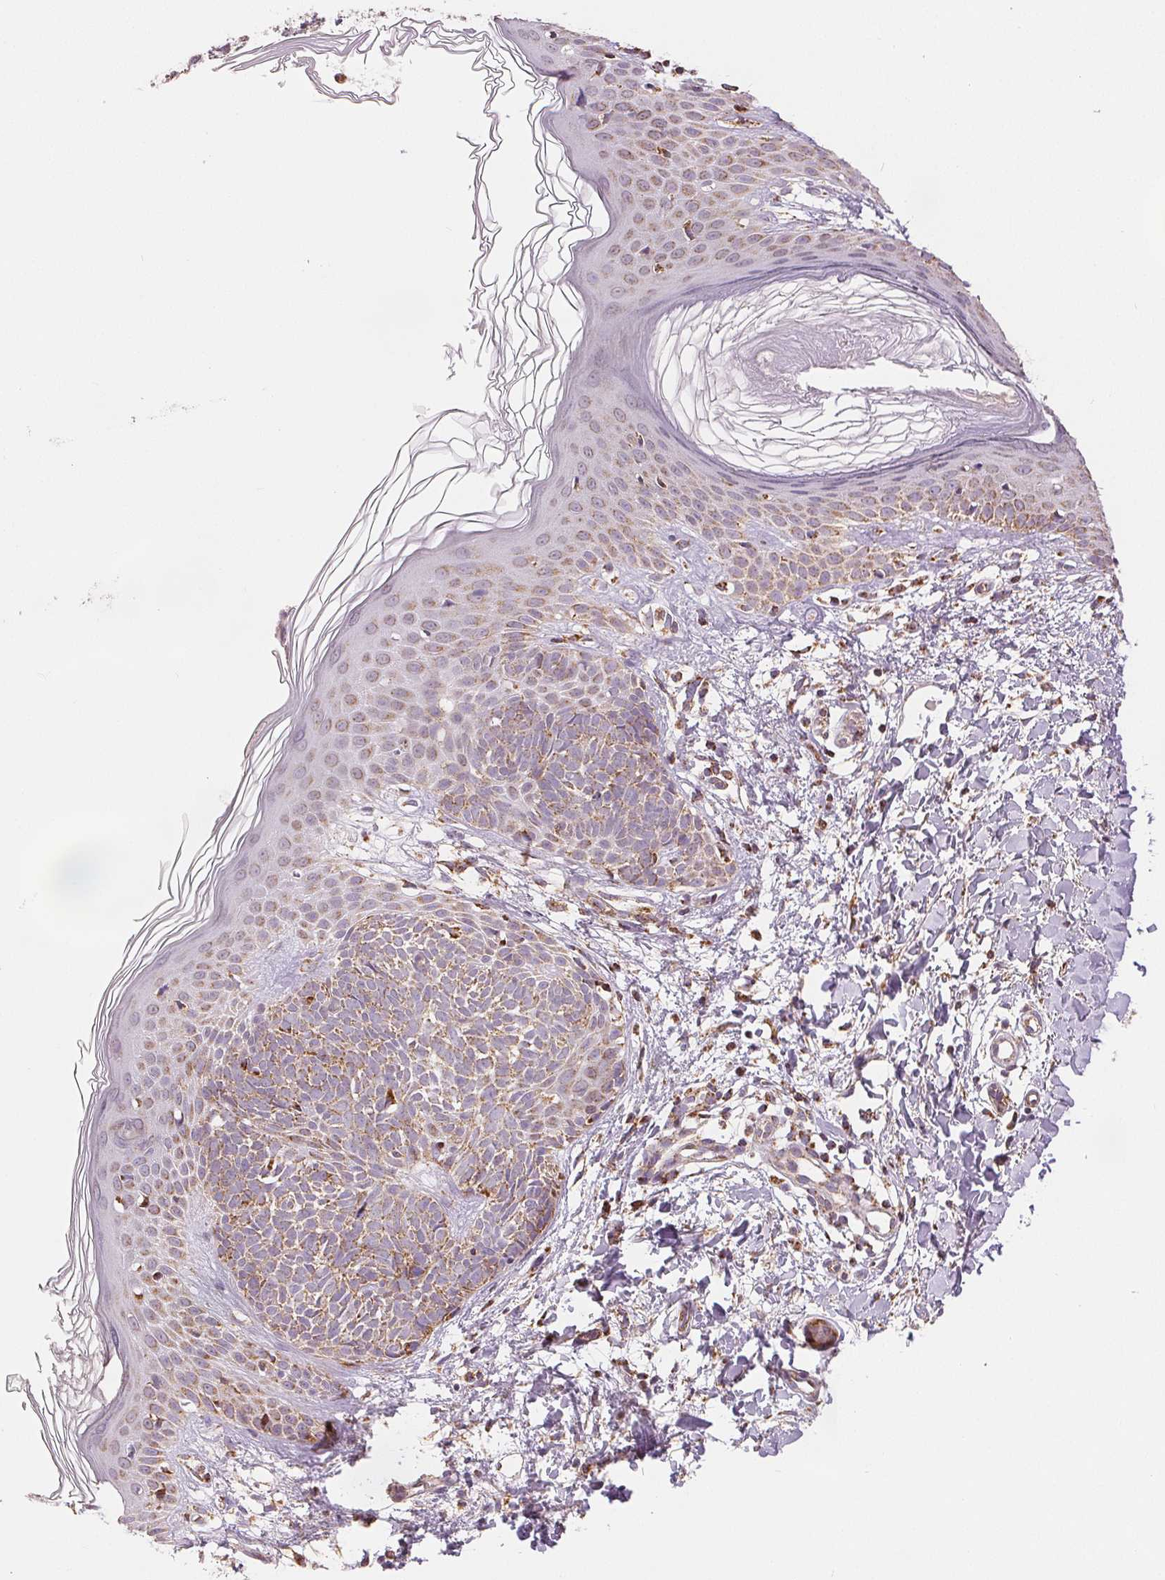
{"staining": {"intensity": "moderate", "quantity": "<25%", "location": "cytoplasmic/membranous"}, "tissue": "skin cancer", "cell_type": "Tumor cells", "image_type": "cancer", "snomed": [{"axis": "morphology", "description": "Basal cell carcinoma"}, {"axis": "topography", "description": "Skin"}], "caption": "High-magnification brightfield microscopy of skin cancer (basal cell carcinoma) stained with DAB (brown) and counterstained with hematoxylin (blue). tumor cells exhibit moderate cytoplasmic/membranous staining is identified in approximately<25% of cells.", "gene": "SDHB", "patient": {"sex": "female", "age": 51}}